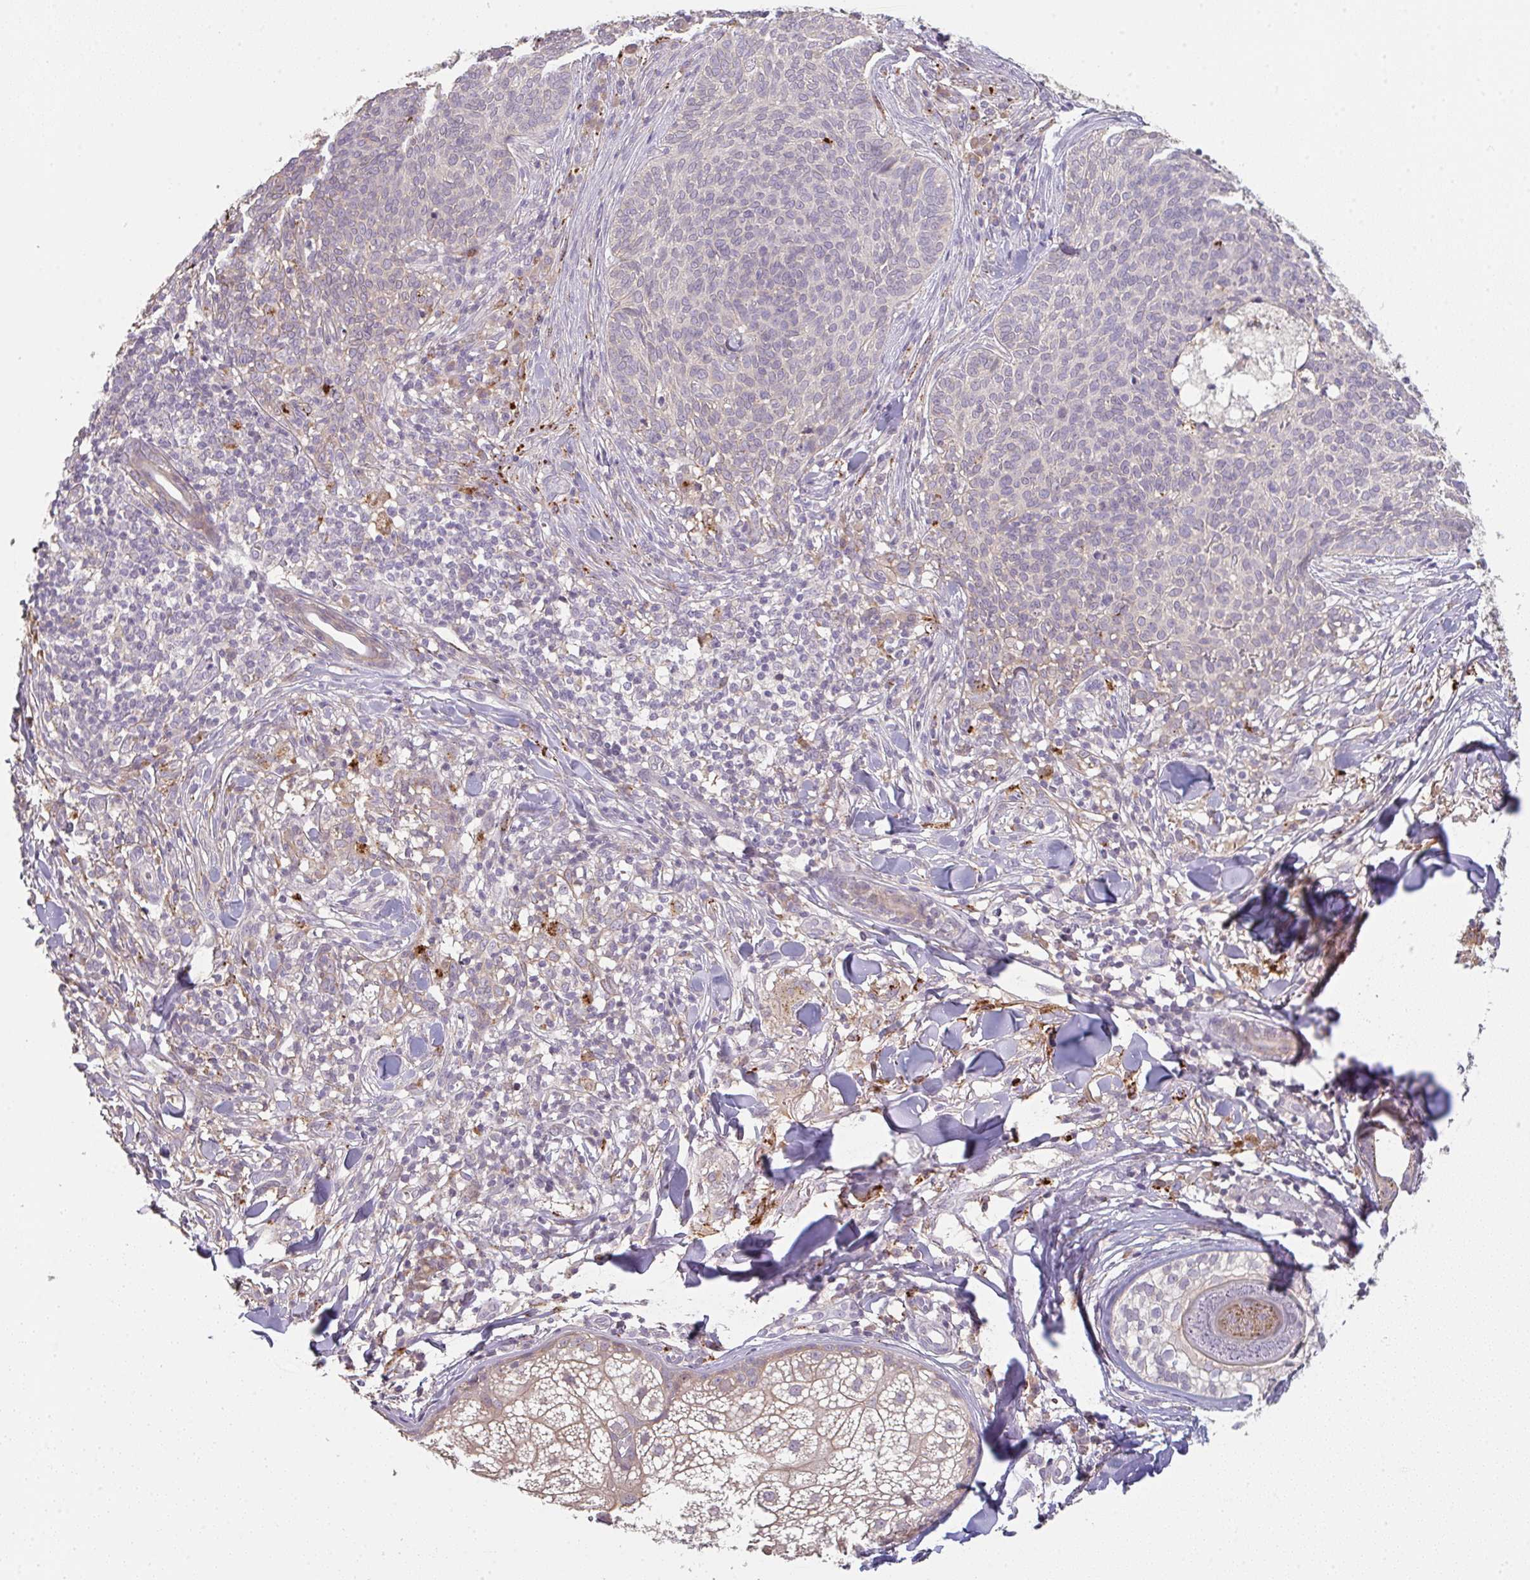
{"staining": {"intensity": "negative", "quantity": "none", "location": "none"}, "tissue": "skin cancer", "cell_type": "Tumor cells", "image_type": "cancer", "snomed": [{"axis": "morphology", "description": "Basal cell carcinoma"}, {"axis": "topography", "description": "Skin"}, {"axis": "topography", "description": "Skin of face"}], "caption": "DAB immunohistochemical staining of basal cell carcinoma (skin) displays no significant positivity in tumor cells. The staining is performed using DAB brown chromogen with nuclei counter-stained in using hematoxylin.", "gene": "TMEM237", "patient": {"sex": "male", "age": 56}}